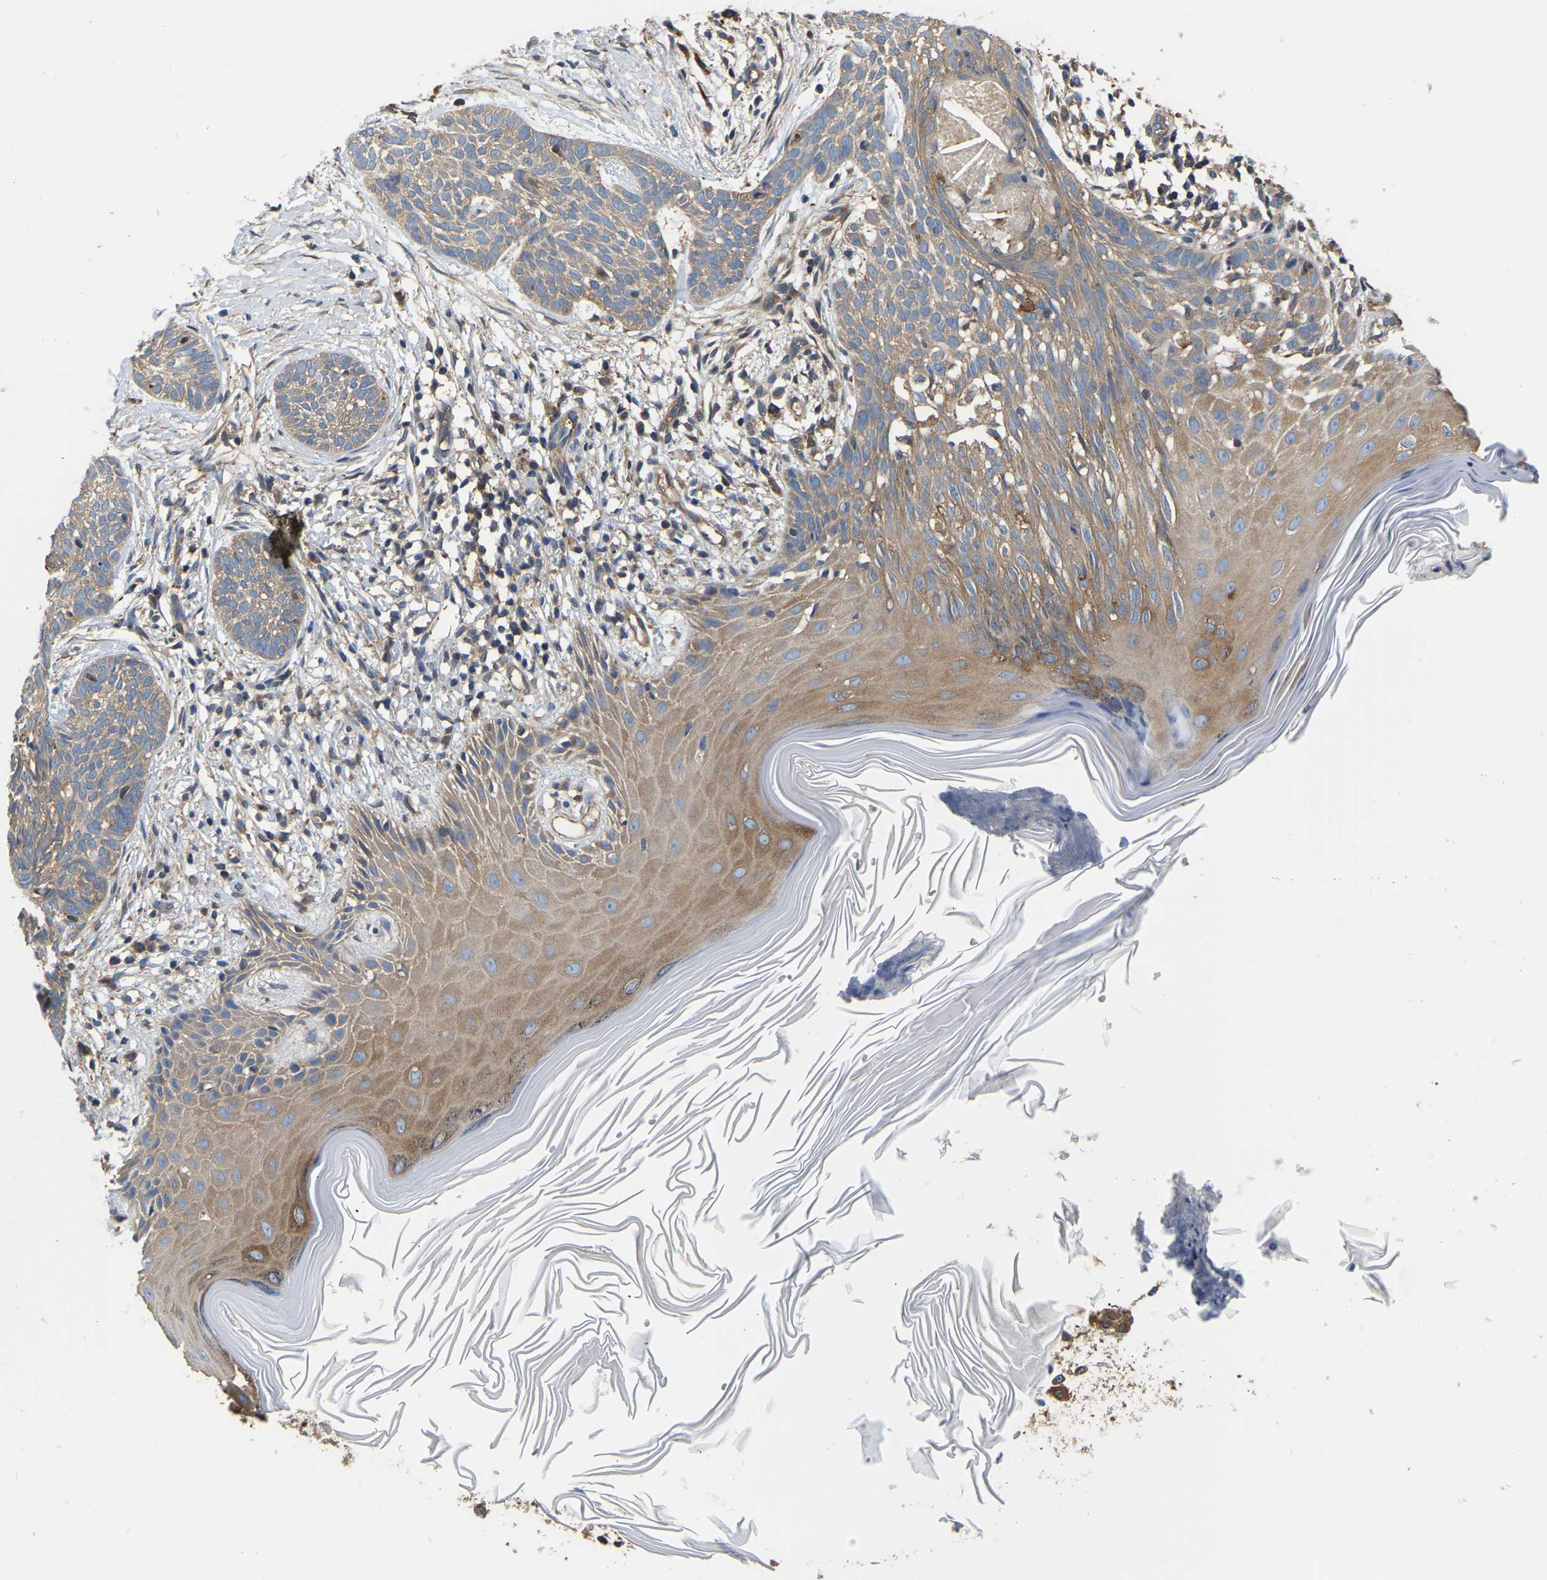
{"staining": {"intensity": "weak", "quantity": ">75%", "location": "cytoplasmic/membranous"}, "tissue": "skin cancer", "cell_type": "Tumor cells", "image_type": "cancer", "snomed": [{"axis": "morphology", "description": "Basal cell carcinoma"}, {"axis": "topography", "description": "Skin"}], "caption": "This is an image of IHC staining of basal cell carcinoma (skin), which shows weak staining in the cytoplasmic/membranous of tumor cells.", "gene": "GARS1", "patient": {"sex": "female", "age": 59}}